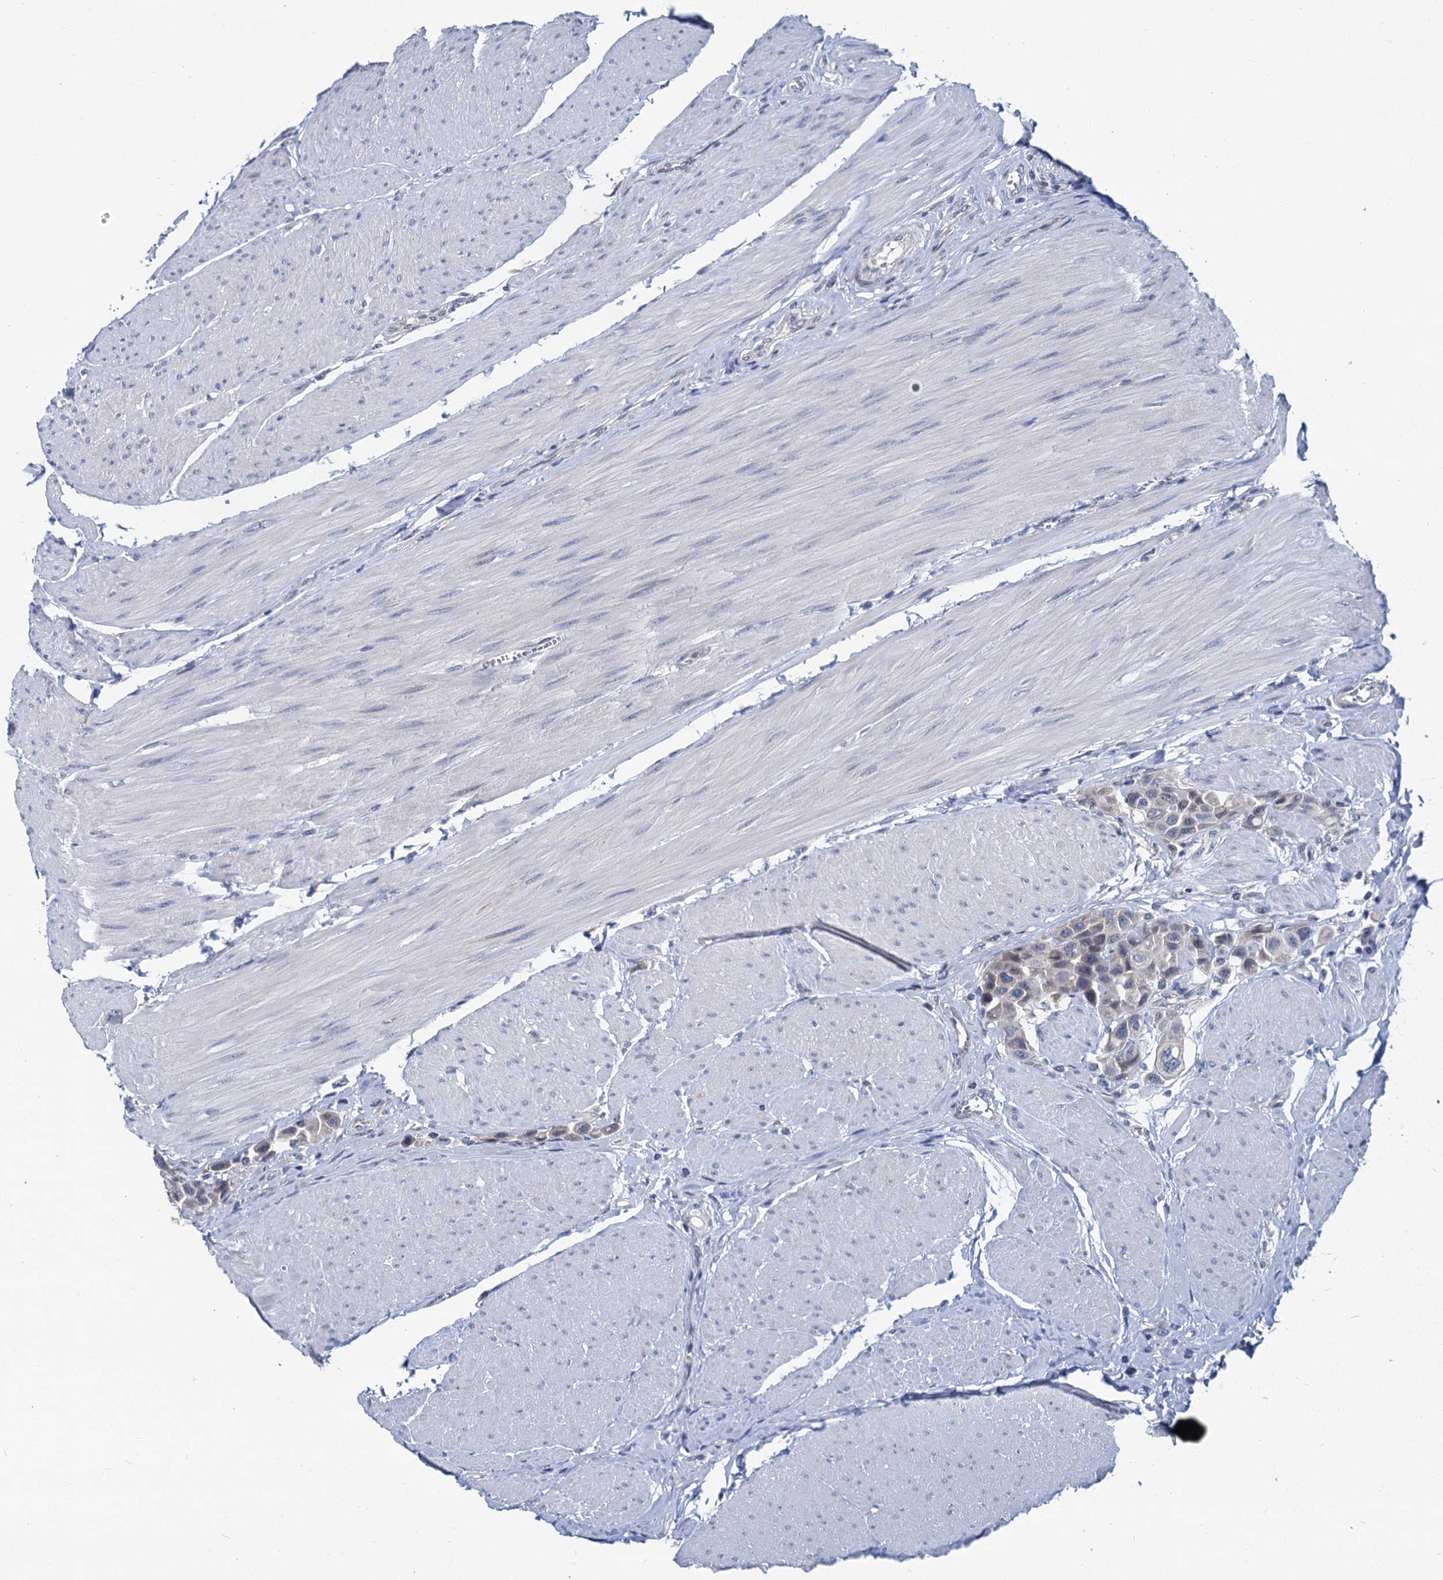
{"staining": {"intensity": "negative", "quantity": "none", "location": "none"}, "tissue": "urothelial cancer", "cell_type": "Tumor cells", "image_type": "cancer", "snomed": [{"axis": "morphology", "description": "Urothelial carcinoma, High grade"}, {"axis": "topography", "description": "Urinary bladder"}], "caption": "High power microscopy micrograph of an IHC image of urothelial cancer, revealing no significant expression in tumor cells.", "gene": "MIOX", "patient": {"sex": "male", "age": 50}}